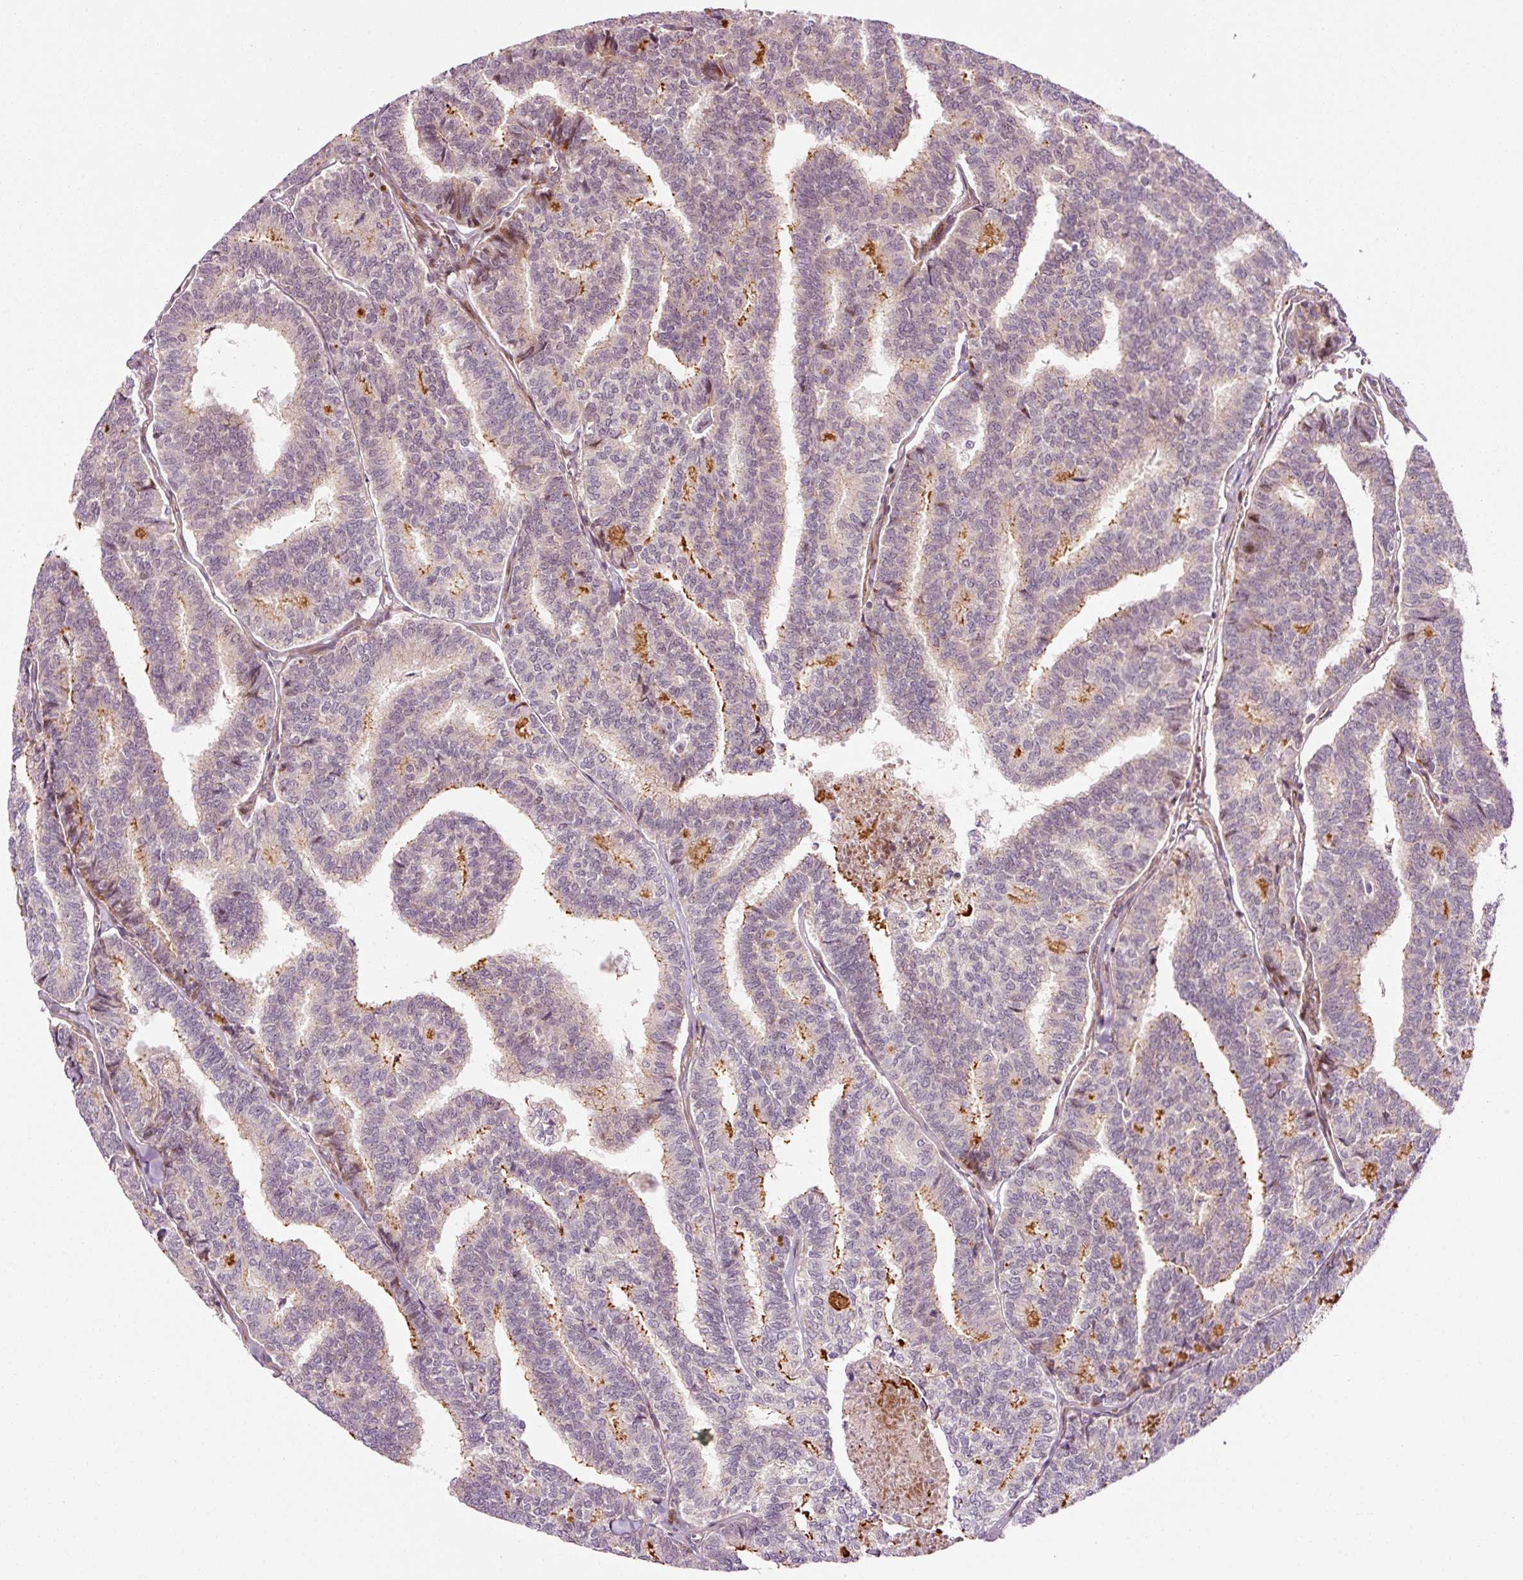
{"staining": {"intensity": "negative", "quantity": "none", "location": "none"}, "tissue": "thyroid cancer", "cell_type": "Tumor cells", "image_type": "cancer", "snomed": [{"axis": "morphology", "description": "Papillary adenocarcinoma, NOS"}, {"axis": "topography", "description": "Thyroid gland"}], "caption": "Immunohistochemical staining of human thyroid papillary adenocarcinoma reveals no significant expression in tumor cells.", "gene": "ANKRD20A1", "patient": {"sex": "female", "age": 35}}